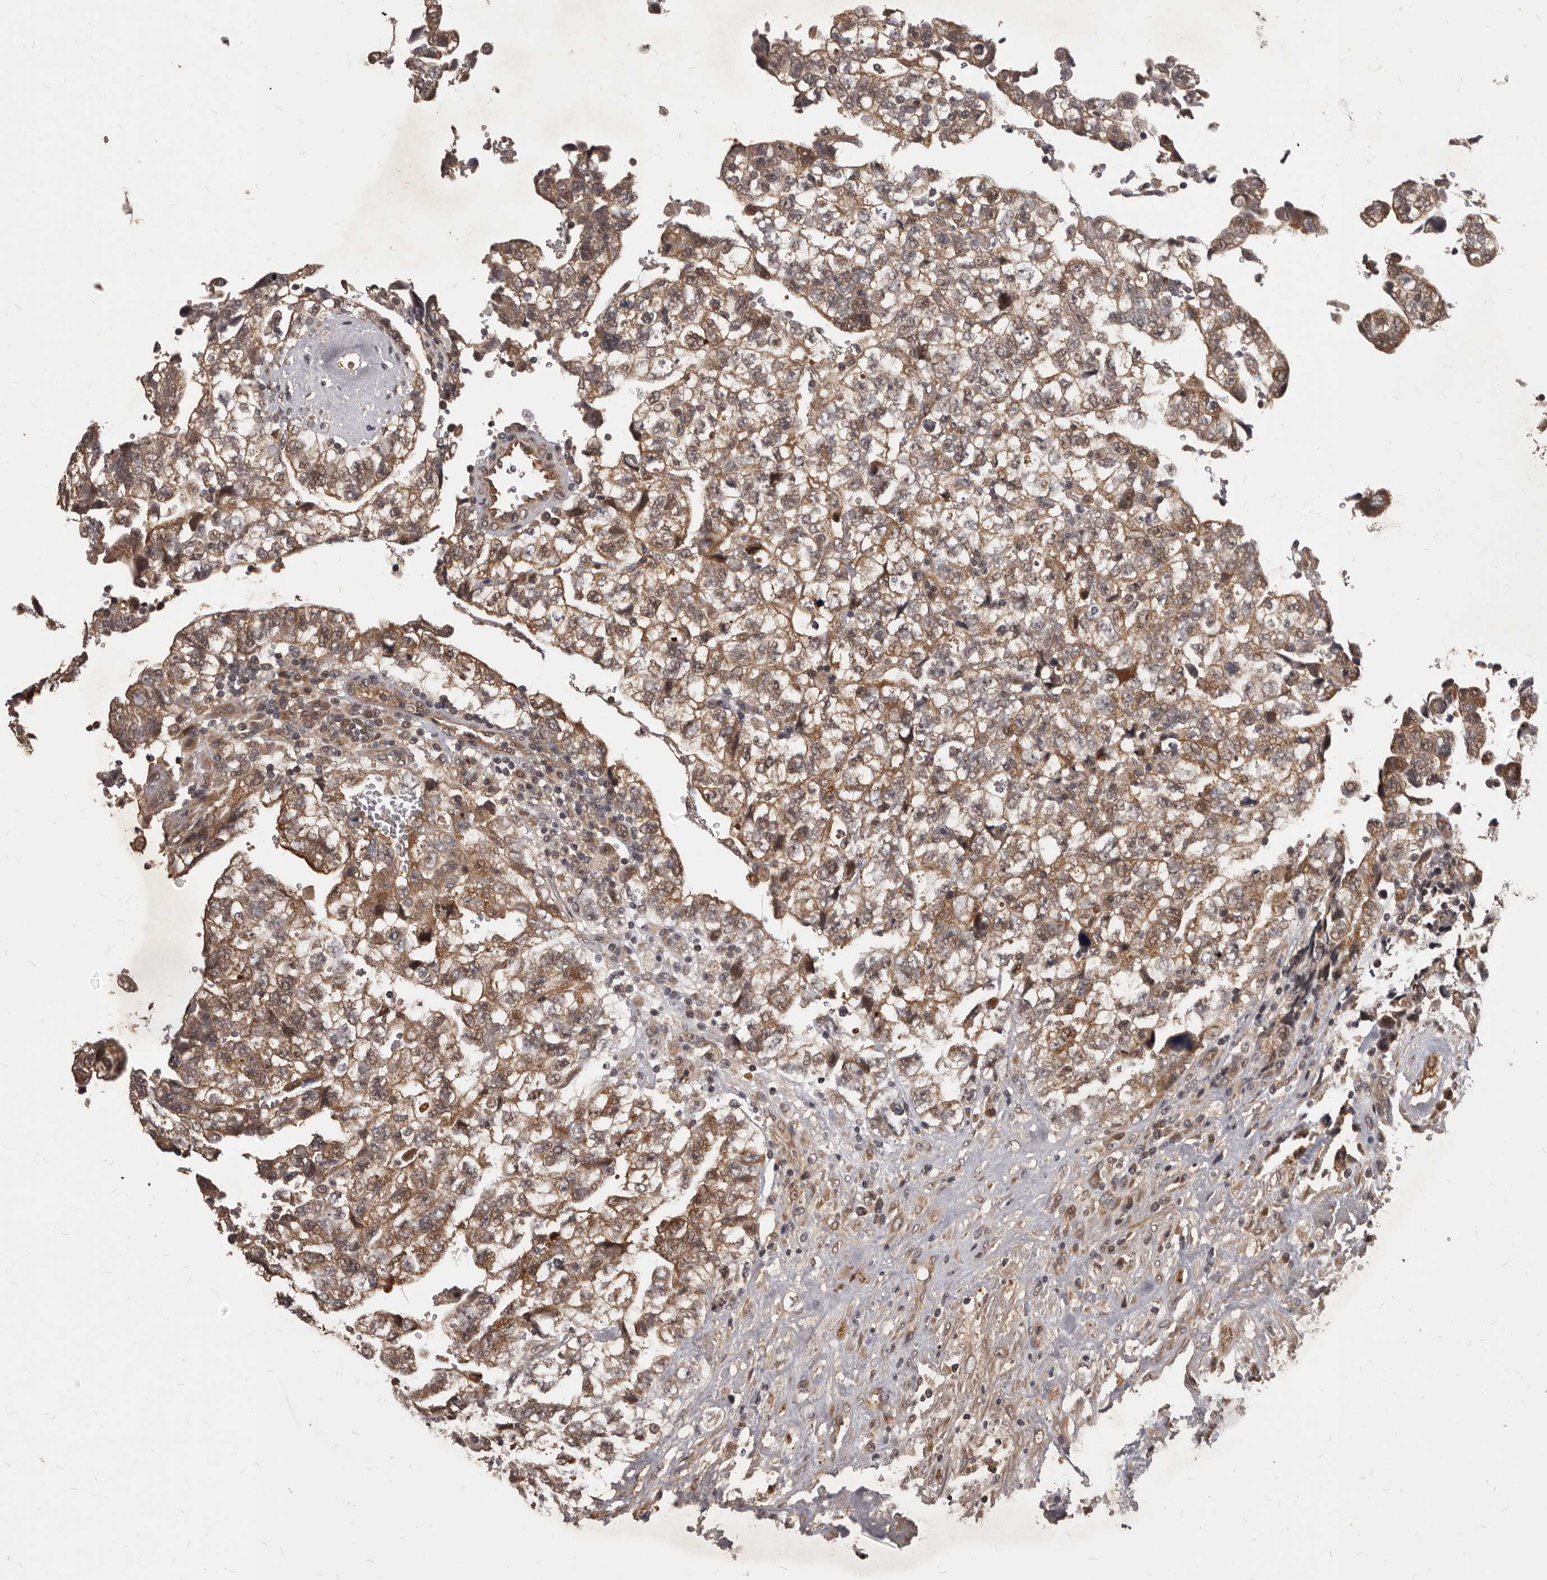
{"staining": {"intensity": "moderate", "quantity": ">75%", "location": "cytoplasmic/membranous"}, "tissue": "testis cancer", "cell_type": "Tumor cells", "image_type": "cancer", "snomed": [{"axis": "morphology", "description": "Carcinoma, Embryonal, NOS"}, {"axis": "topography", "description": "Testis"}], "caption": "Brown immunohistochemical staining in testis cancer exhibits moderate cytoplasmic/membranous expression in approximately >75% of tumor cells.", "gene": "GABPB2", "patient": {"sex": "male", "age": 36}}